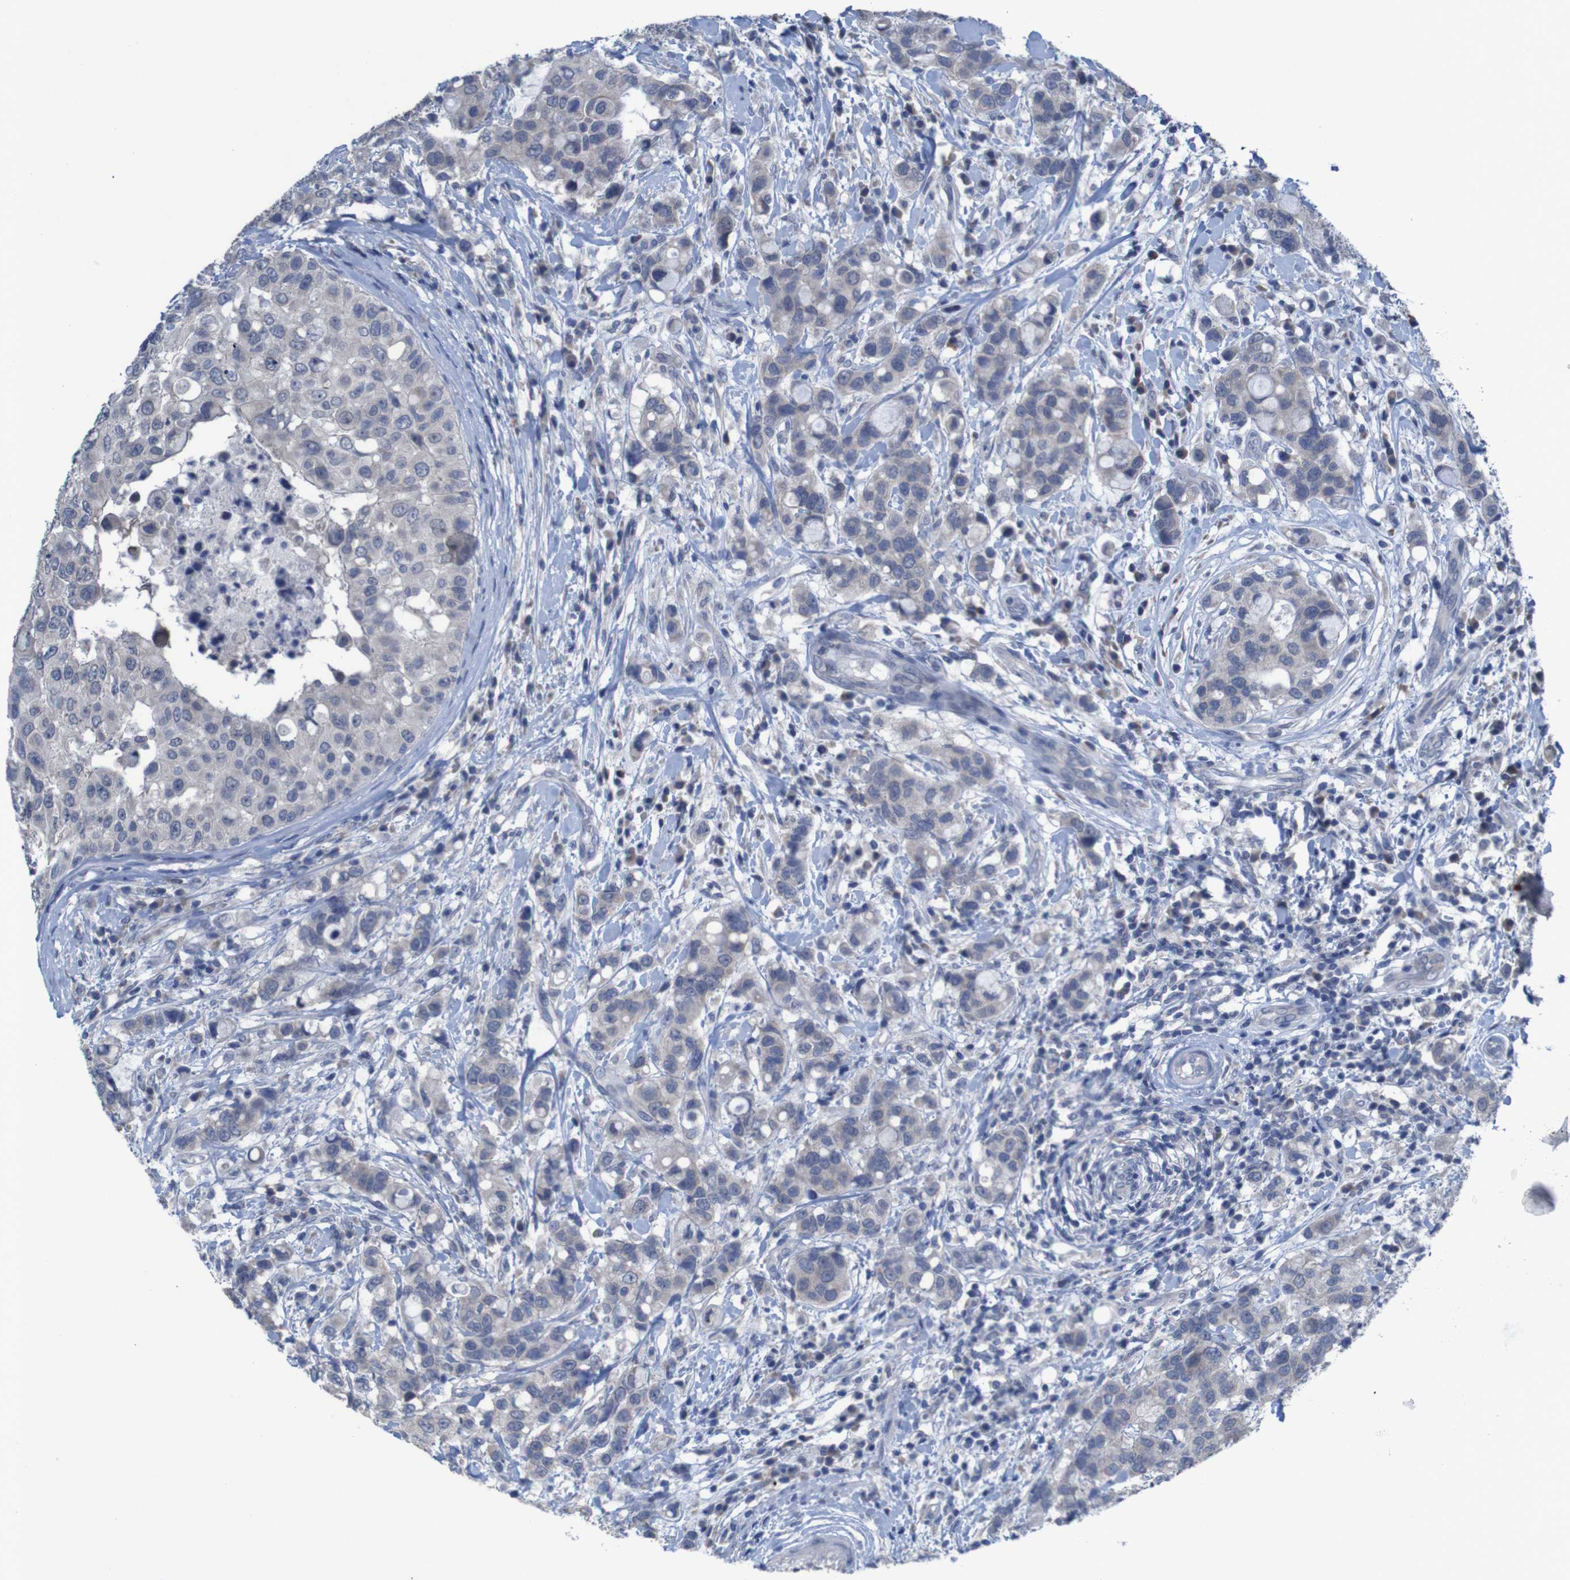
{"staining": {"intensity": "weak", "quantity": "<25%", "location": "cytoplasmic/membranous"}, "tissue": "breast cancer", "cell_type": "Tumor cells", "image_type": "cancer", "snomed": [{"axis": "morphology", "description": "Duct carcinoma"}, {"axis": "topography", "description": "Breast"}], "caption": "This micrograph is of breast cancer stained with IHC to label a protein in brown with the nuclei are counter-stained blue. There is no expression in tumor cells.", "gene": "CLDN18", "patient": {"sex": "female", "age": 27}}